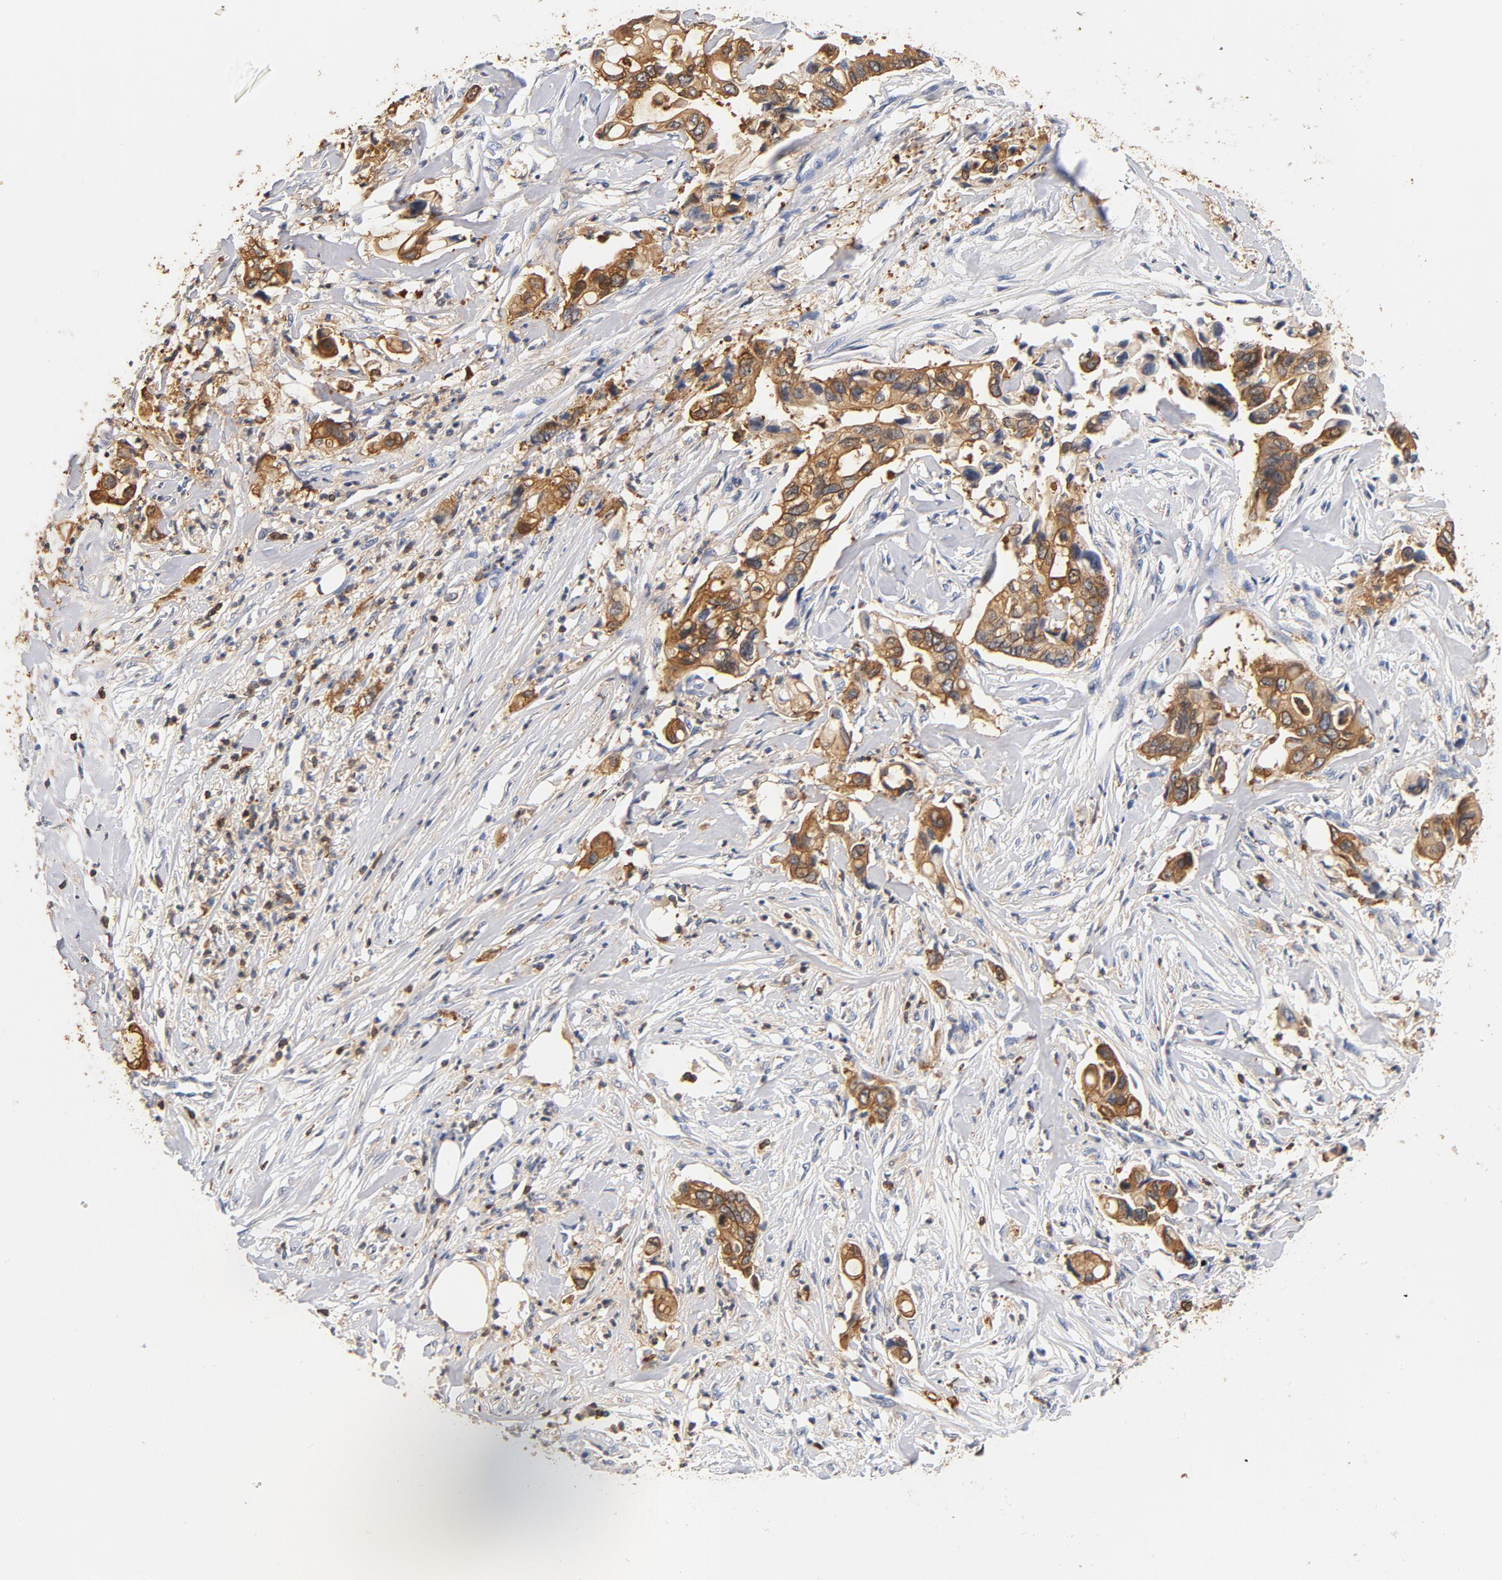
{"staining": {"intensity": "moderate", "quantity": ">75%", "location": "cytoplasmic/membranous"}, "tissue": "pancreatic cancer", "cell_type": "Tumor cells", "image_type": "cancer", "snomed": [{"axis": "morphology", "description": "Adenocarcinoma, NOS"}, {"axis": "topography", "description": "Pancreas"}], "caption": "Pancreatic cancer tissue displays moderate cytoplasmic/membranous expression in approximately >75% of tumor cells, visualized by immunohistochemistry.", "gene": "EZR", "patient": {"sex": "male", "age": 70}}